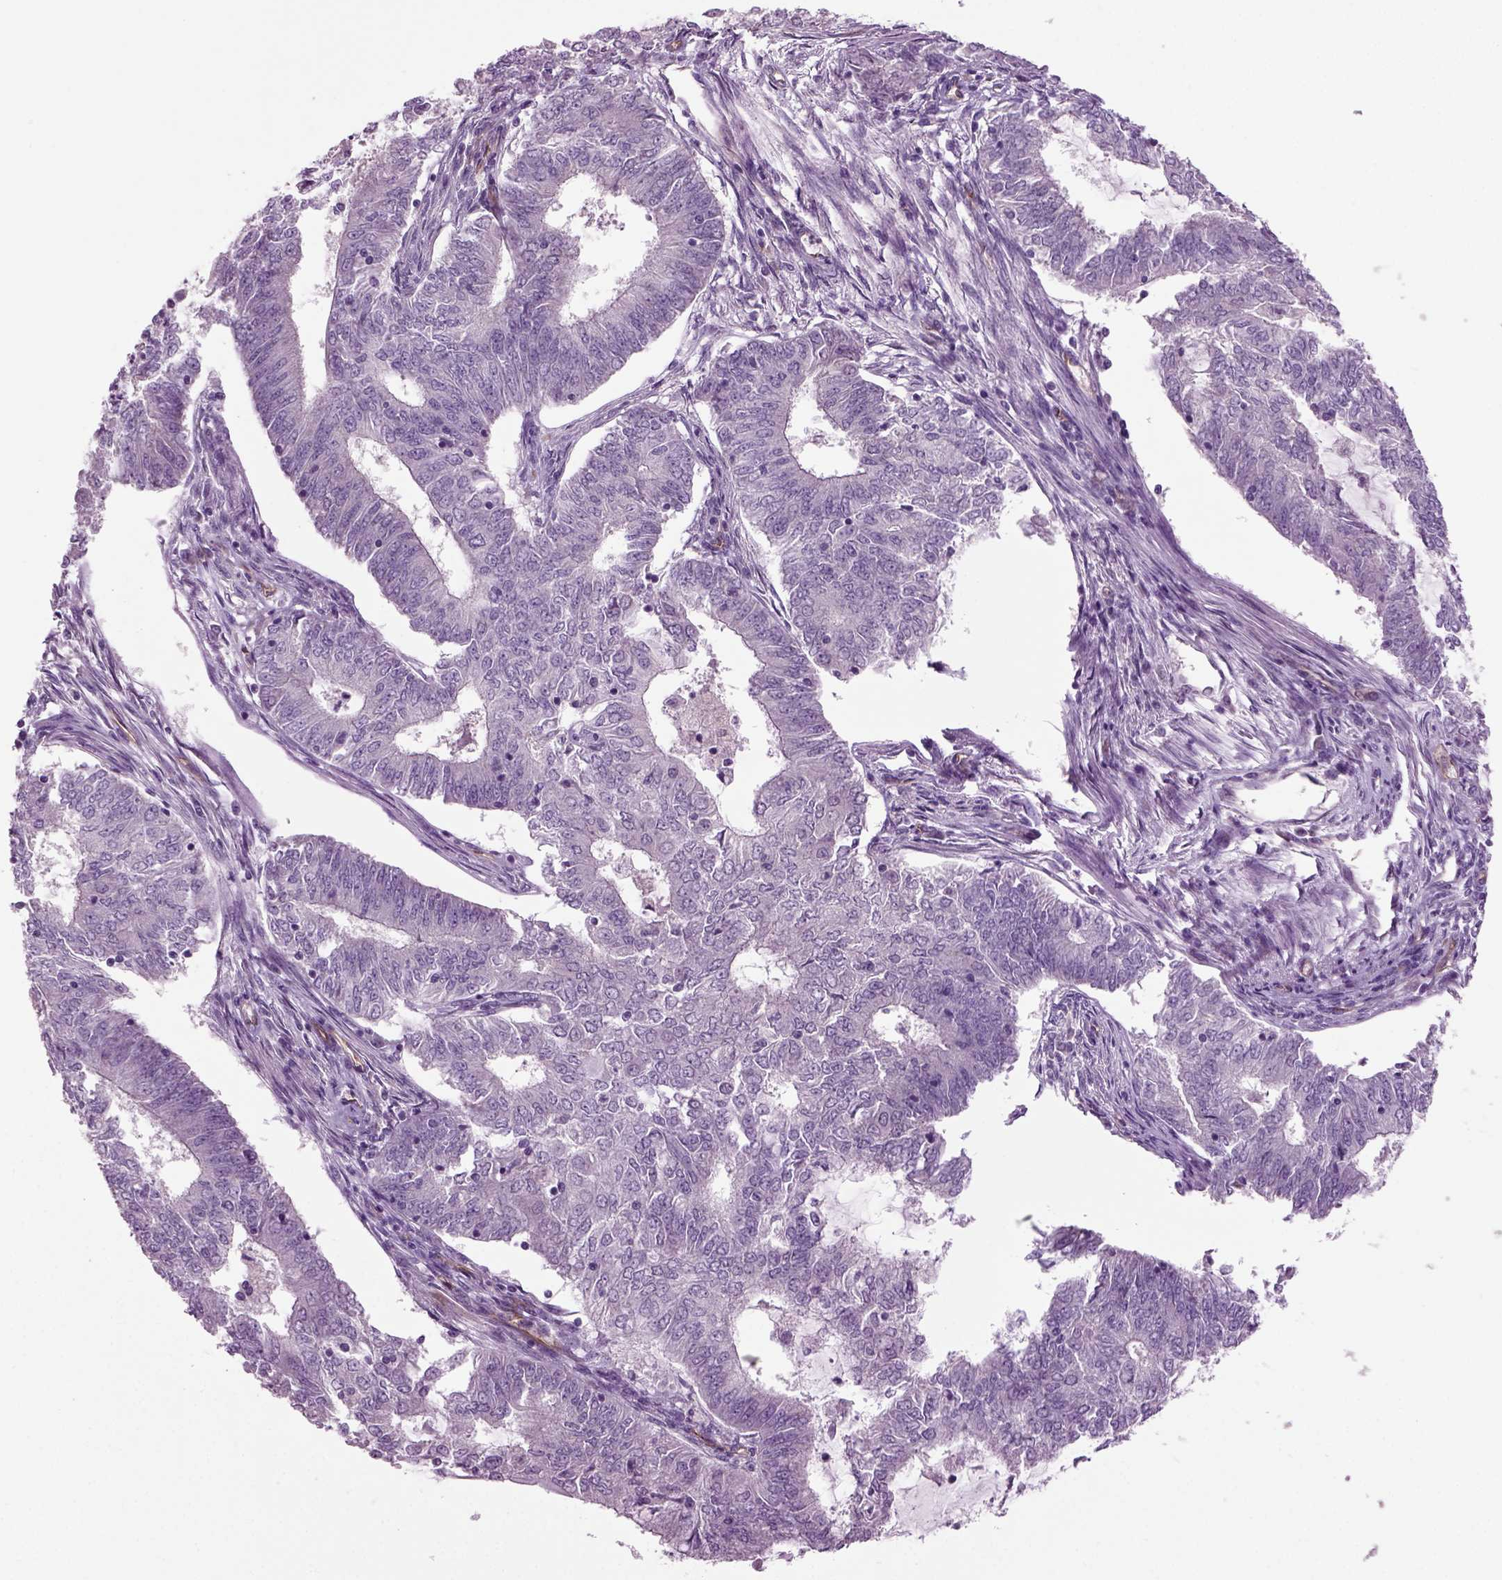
{"staining": {"intensity": "negative", "quantity": "none", "location": "none"}, "tissue": "endometrial cancer", "cell_type": "Tumor cells", "image_type": "cancer", "snomed": [{"axis": "morphology", "description": "Adenocarcinoma, NOS"}, {"axis": "topography", "description": "Endometrium"}], "caption": "DAB immunohistochemical staining of endometrial cancer (adenocarcinoma) demonstrates no significant expression in tumor cells.", "gene": "COL9A2", "patient": {"sex": "female", "age": 62}}